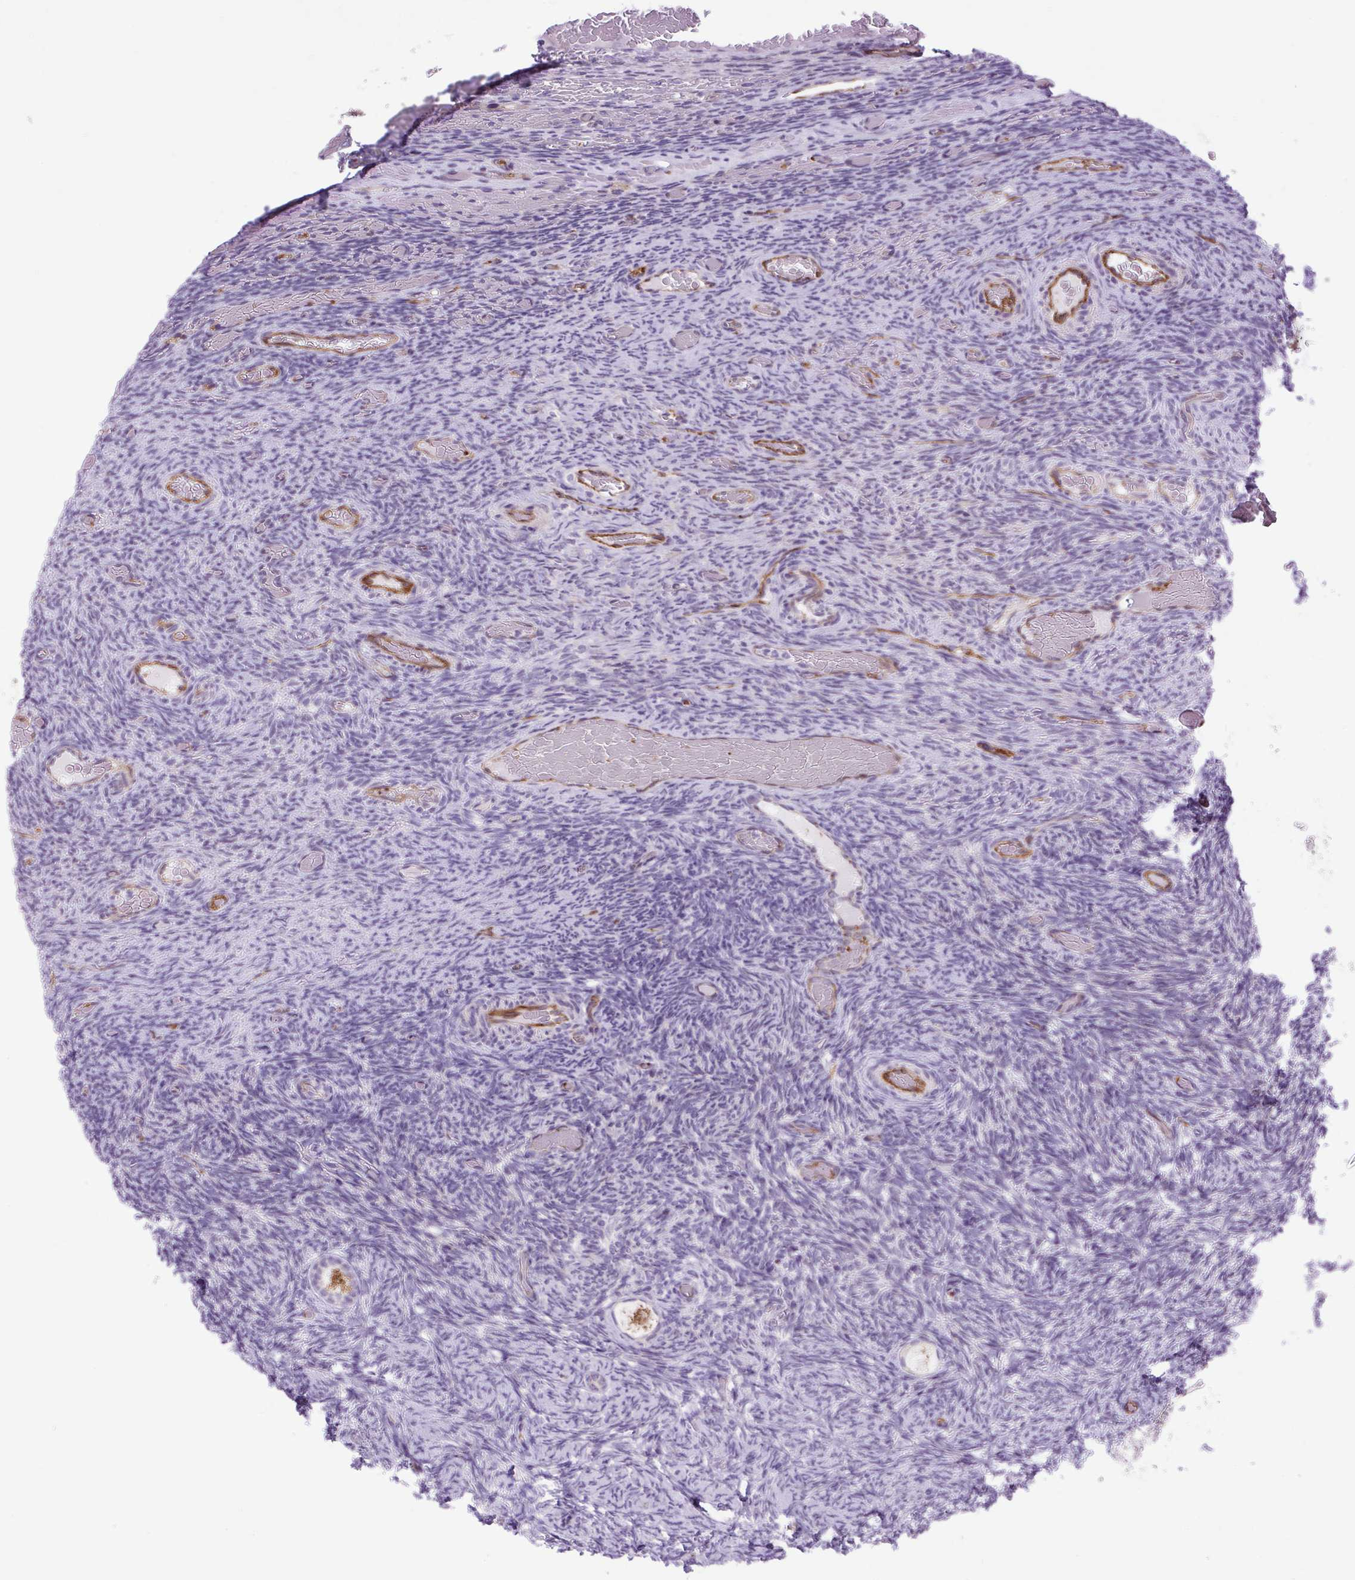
{"staining": {"intensity": "moderate", "quantity": ">75%", "location": "cytoplasmic/membranous"}, "tissue": "ovary", "cell_type": "Follicle cells", "image_type": "normal", "snomed": [{"axis": "morphology", "description": "Normal tissue, NOS"}, {"axis": "topography", "description": "Ovary"}], "caption": "IHC photomicrograph of unremarkable human ovary stained for a protein (brown), which displays medium levels of moderate cytoplasmic/membranous positivity in approximately >75% of follicle cells.", "gene": "RNASE10", "patient": {"sex": "female", "age": 34}}